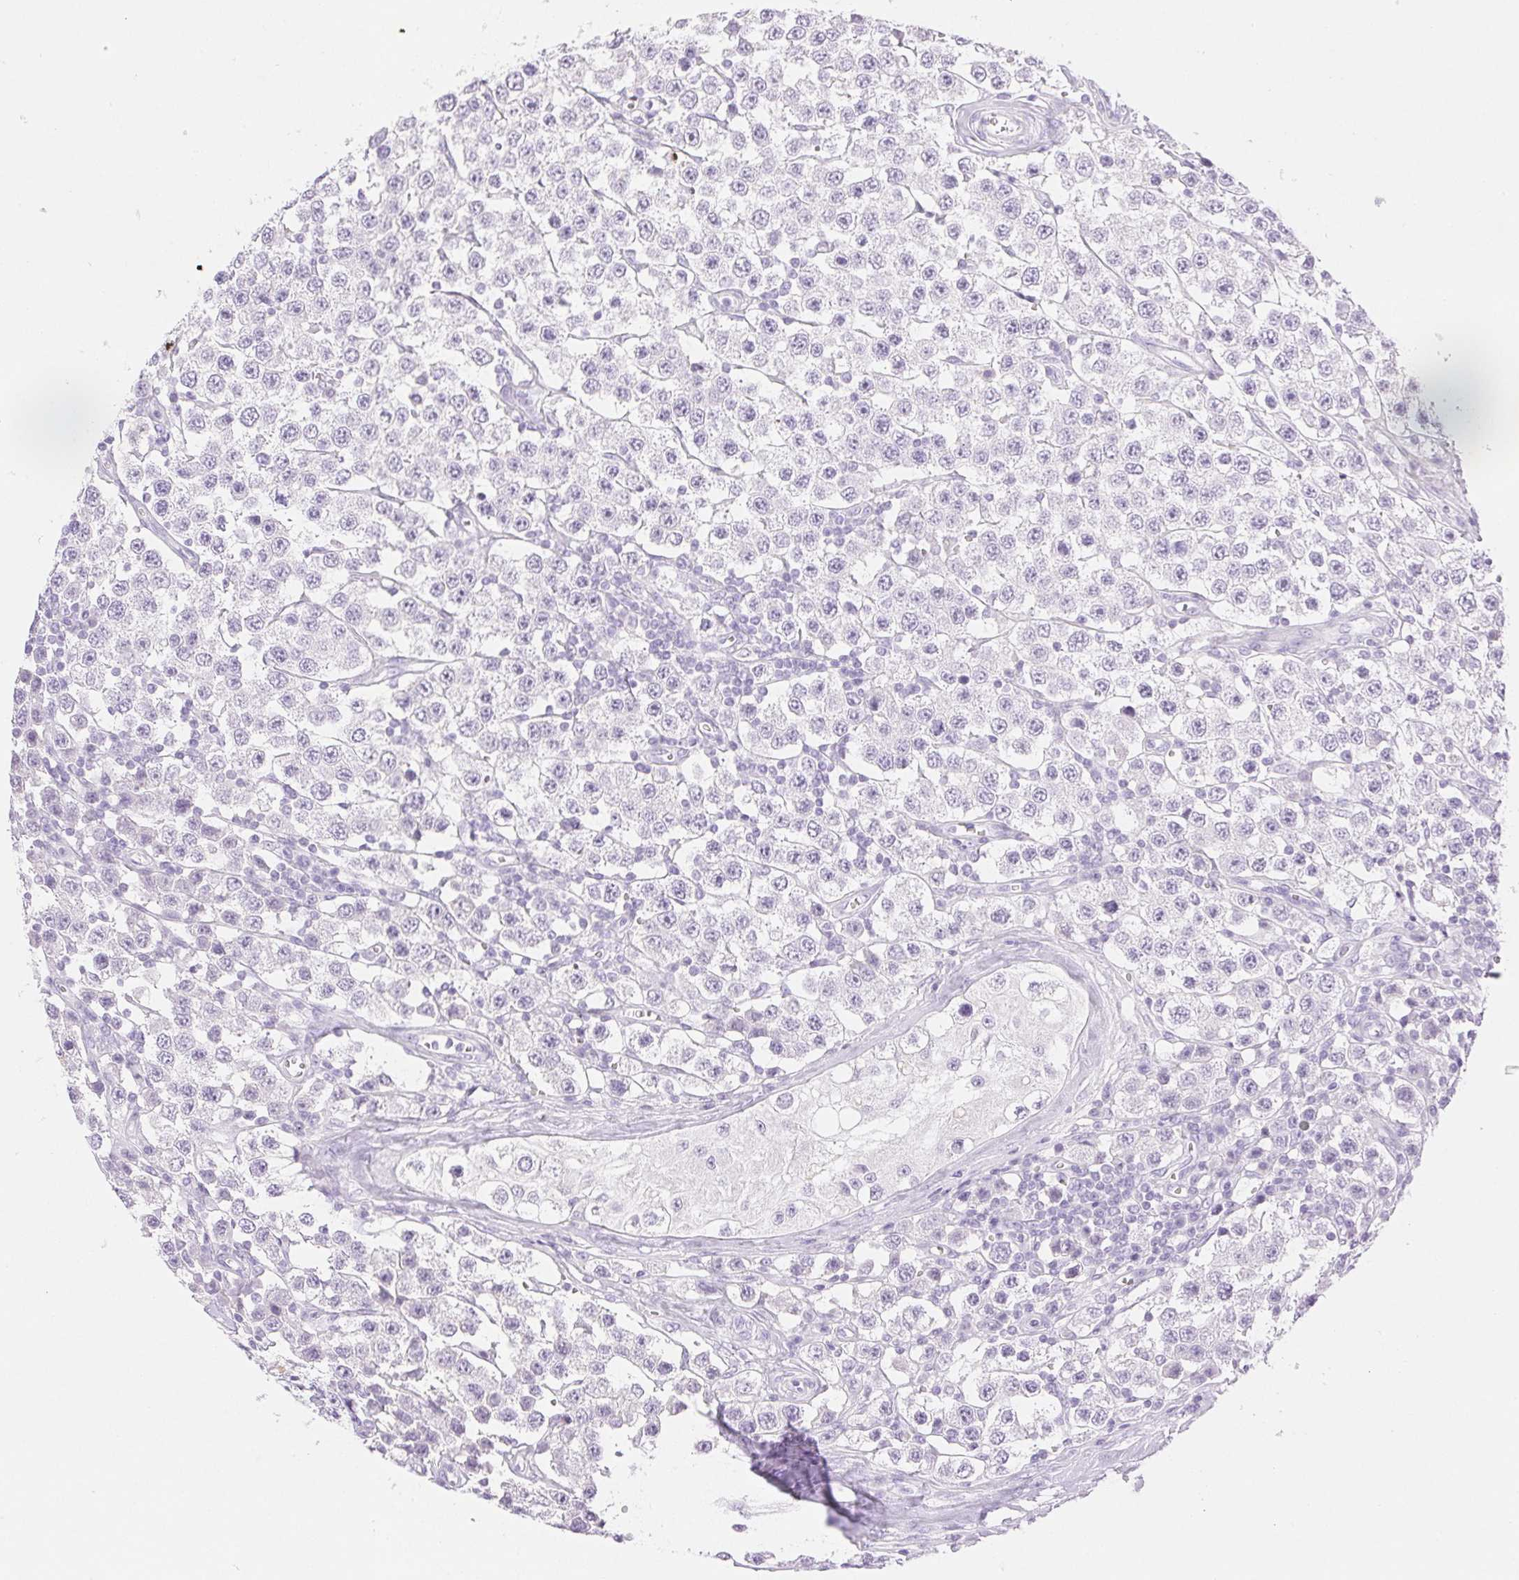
{"staining": {"intensity": "negative", "quantity": "none", "location": "none"}, "tissue": "testis cancer", "cell_type": "Tumor cells", "image_type": "cancer", "snomed": [{"axis": "morphology", "description": "Seminoma, NOS"}, {"axis": "topography", "description": "Testis"}], "caption": "This is an immunohistochemistry (IHC) histopathology image of human testis cancer (seminoma). There is no positivity in tumor cells.", "gene": "SPACA4", "patient": {"sex": "male", "age": 34}}